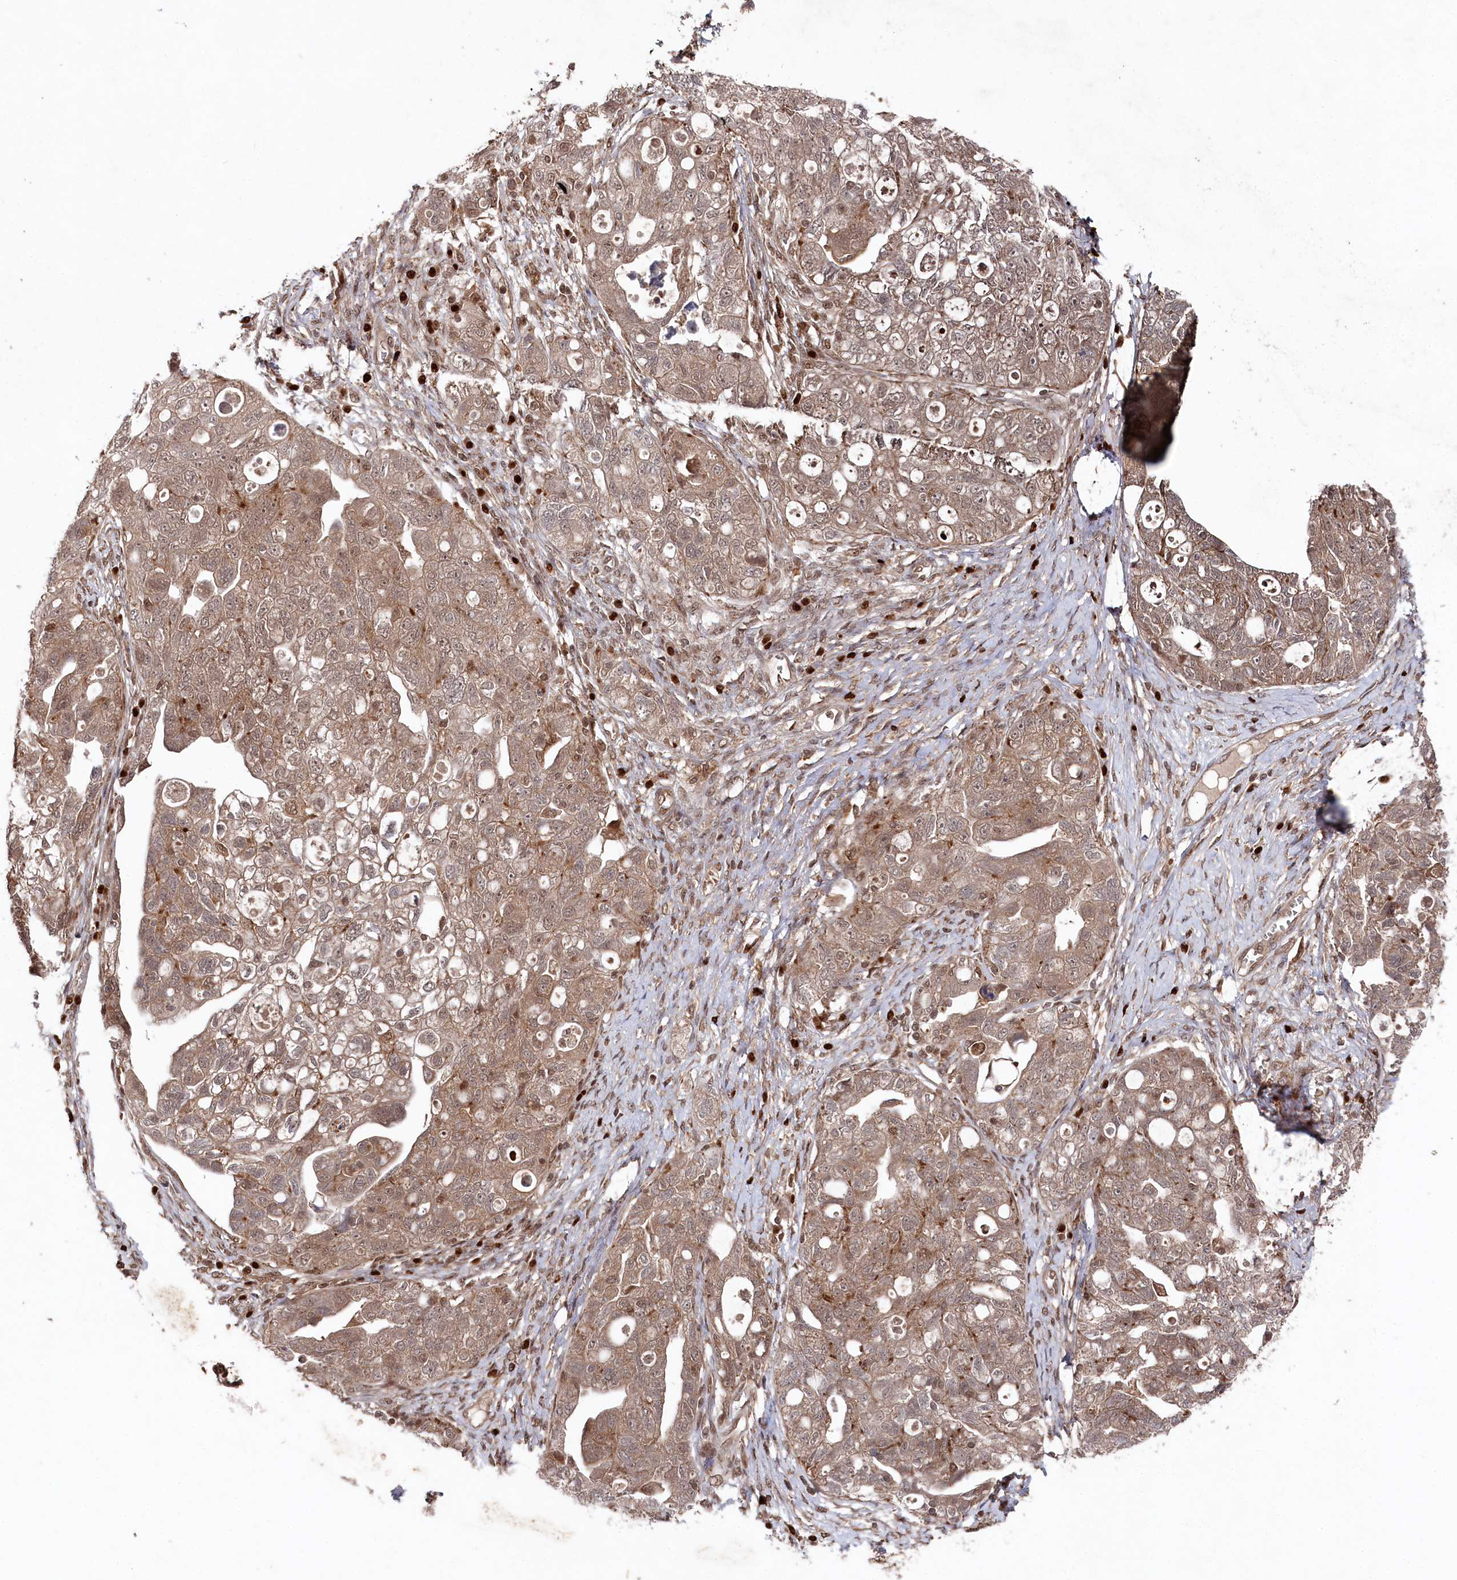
{"staining": {"intensity": "moderate", "quantity": ">75%", "location": "cytoplasmic/membranous"}, "tissue": "ovarian cancer", "cell_type": "Tumor cells", "image_type": "cancer", "snomed": [{"axis": "morphology", "description": "Carcinoma, NOS"}, {"axis": "morphology", "description": "Cystadenocarcinoma, serous, NOS"}, {"axis": "topography", "description": "Ovary"}], "caption": "Carcinoma (ovarian) tissue exhibits moderate cytoplasmic/membranous staining in about >75% of tumor cells, visualized by immunohistochemistry.", "gene": "BORCS7", "patient": {"sex": "female", "age": 69}}